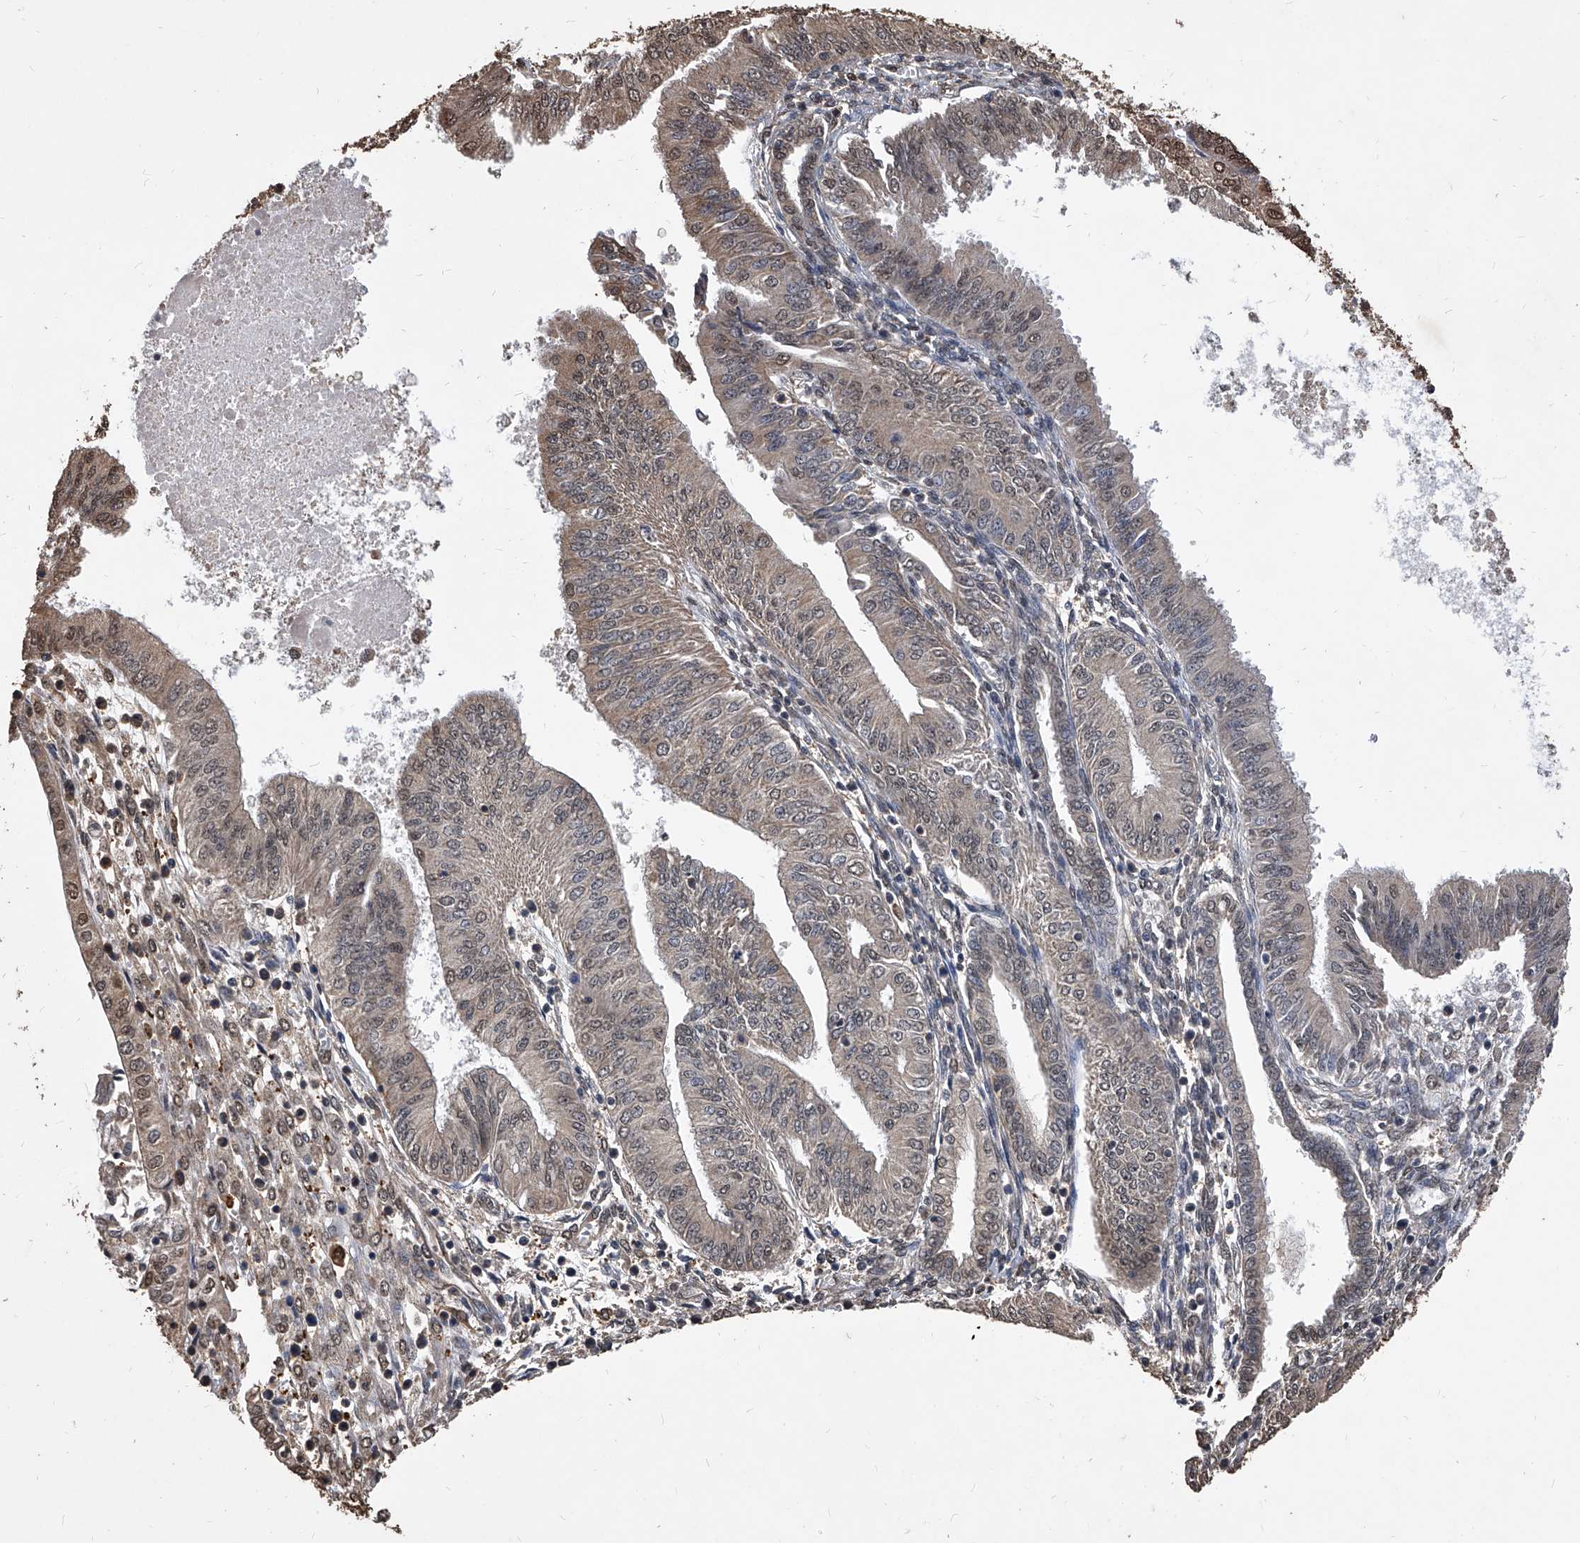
{"staining": {"intensity": "weak", "quantity": "25%-75%", "location": "cytoplasmic/membranous,nuclear"}, "tissue": "endometrial cancer", "cell_type": "Tumor cells", "image_type": "cancer", "snomed": [{"axis": "morphology", "description": "Adenocarcinoma, NOS"}, {"axis": "topography", "description": "Endometrium"}], "caption": "Immunohistochemical staining of human endometrial cancer (adenocarcinoma) demonstrates weak cytoplasmic/membranous and nuclear protein expression in about 25%-75% of tumor cells.", "gene": "FBXL4", "patient": {"sex": "female", "age": 53}}